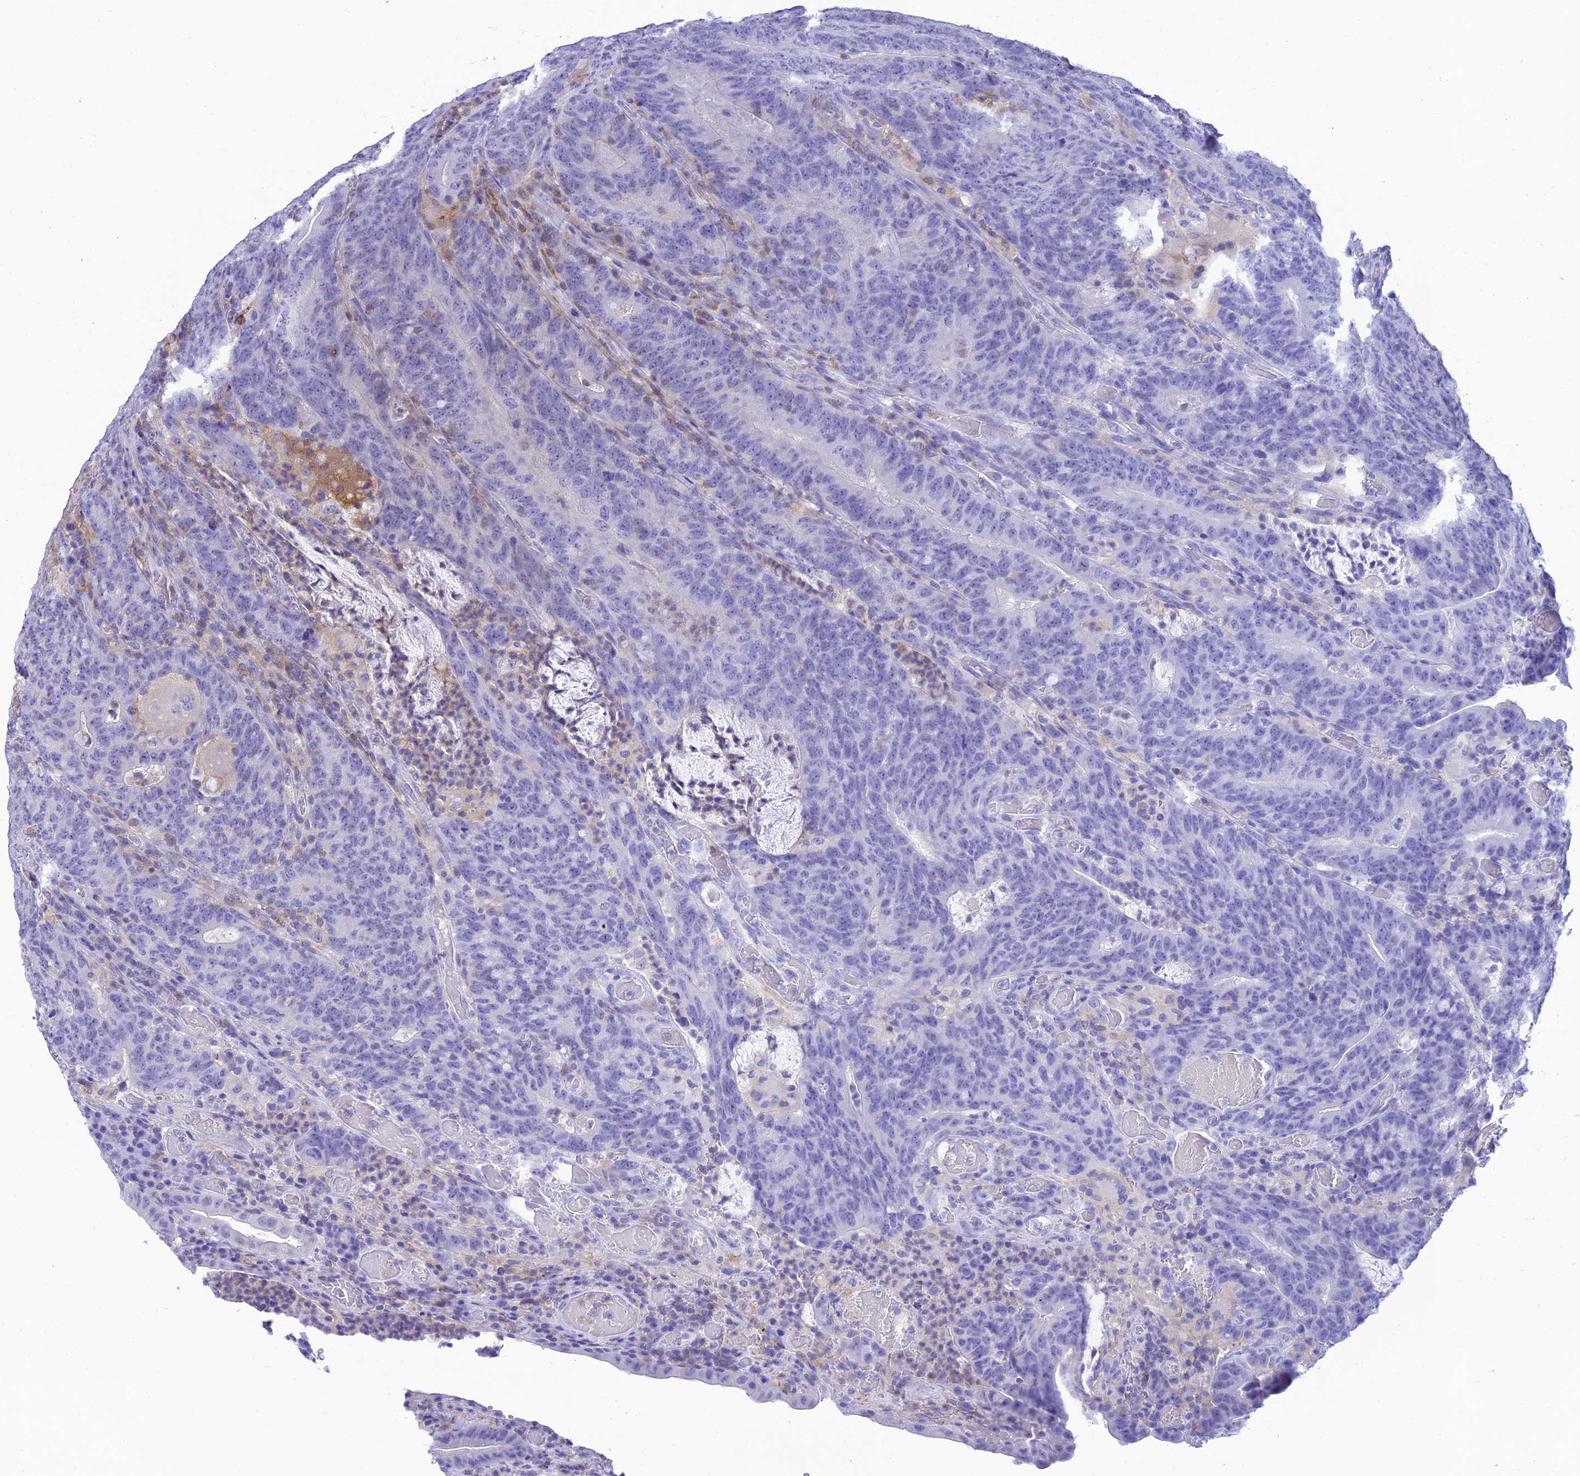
{"staining": {"intensity": "negative", "quantity": "none", "location": "none"}, "tissue": "colorectal cancer", "cell_type": "Tumor cells", "image_type": "cancer", "snomed": [{"axis": "morphology", "description": "Normal tissue, NOS"}, {"axis": "morphology", "description": "Adenocarcinoma, NOS"}, {"axis": "topography", "description": "Colon"}], "caption": "Immunohistochemistry of human colorectal cancer (adenocarcinoma) shows no expression in tumor cells.", "gene": "FAM76A", "patient": {"sex": "female", "age": 75}}